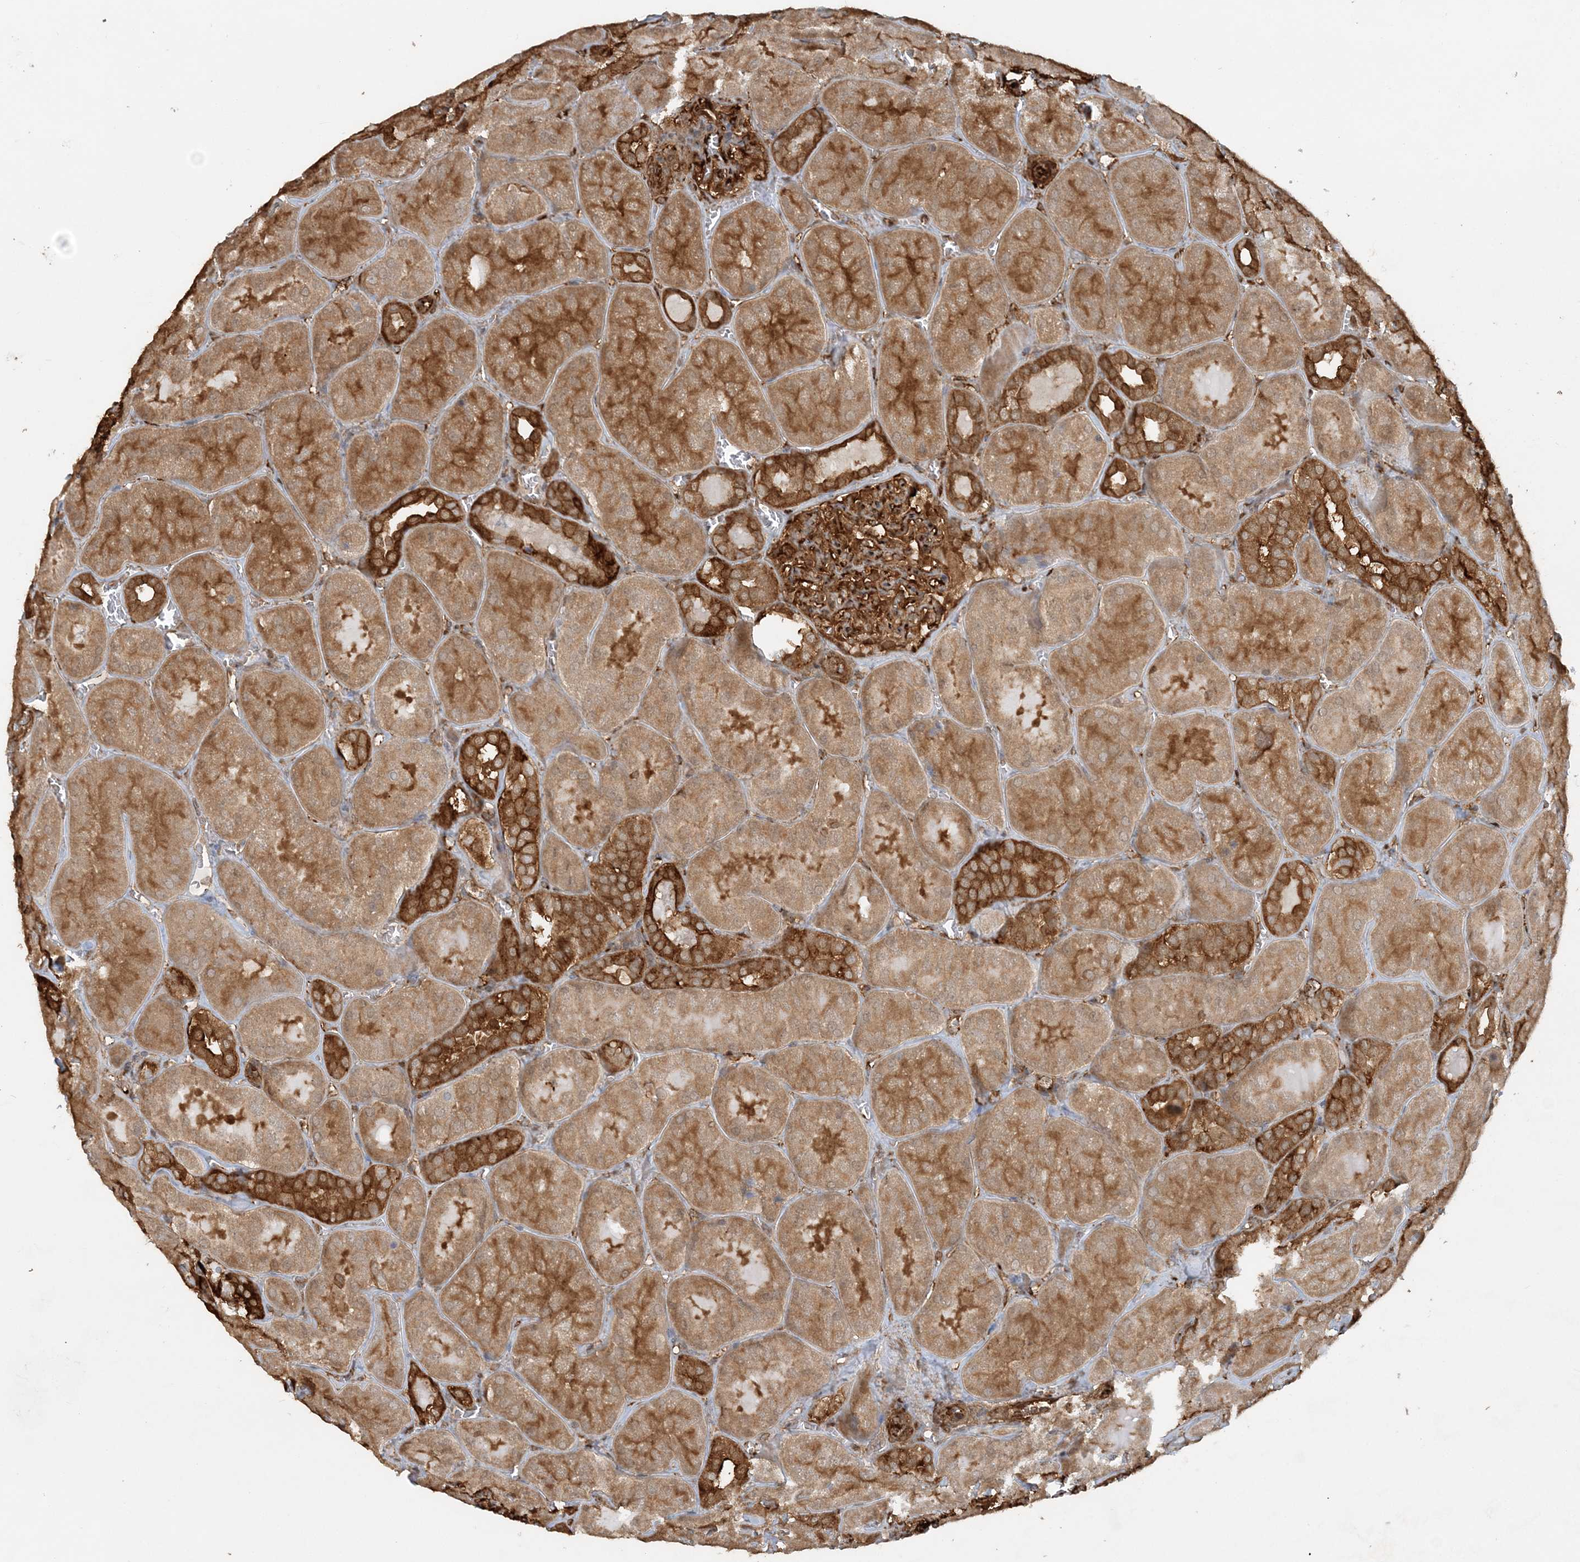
{"staining": {"intensity": "strong", "quantity": ">75%", "location": "cytoplasmic/membranous"}, "tissue": "kidney", "cell_type": "Cells in glomeruli", "image_type": "normal", "snomed": [{"axis": "morphology", "description": "Normal tissue, NOS"}, {"axis": "topography", "description": "Kidney"}], "caption": "Immunohistochemical staining of normal kidney exhibits strong cytoplasmic/membranous protein expression in about >75% of cells in glomeruli. The protein of interest is shown in brown color, while the nuclei are stained blue.", "gene": "DSTN", "patient": {"sex": "male", "age": 28}}